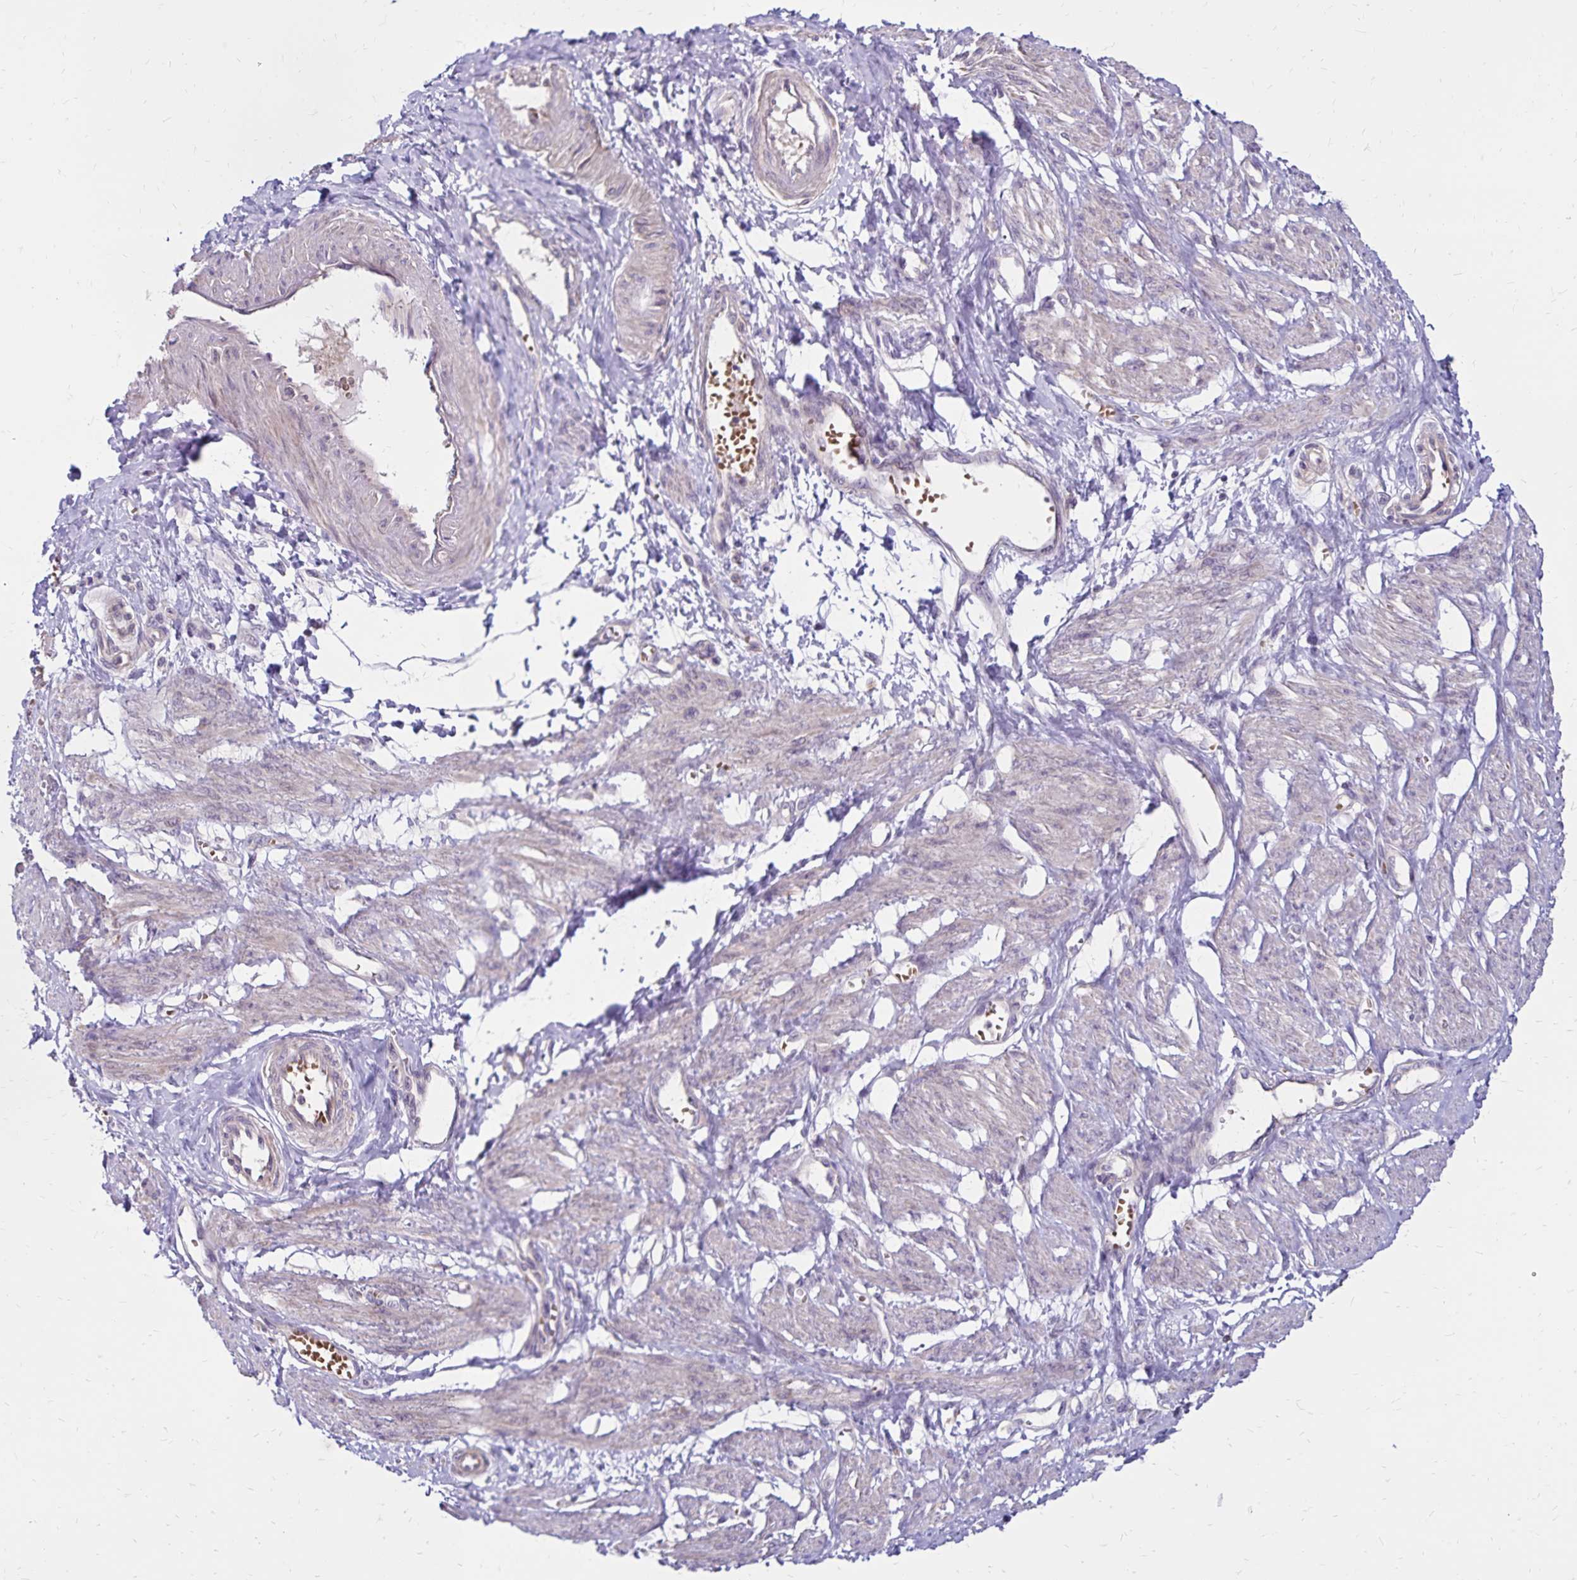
{"staining": {"intensity": "weak", "quantity": "25%-75%", "location": "cytoplasmic/membranous"}, "tissue": "smooth muscle", "cell_type": "Smooth muscle cells", "image_type": "normal", "snomed": [{"axis": "morphology", "description": "Normal tissue, NOS"}, {"axis": "topography", "description": "Smooth muscle"}, {"axis": "topography", "description": "Uterus"}], "caption": "Protein staining exhibits weak cytoplasmic/membranous staining in about 25%-75% of smooth muscle cells in unremarkable smooth muscle. (Brightfield microscopy of DAB IHC at high magnification).", "gene": "FSD1", "patient": {"sex": "female", "age": 39}}